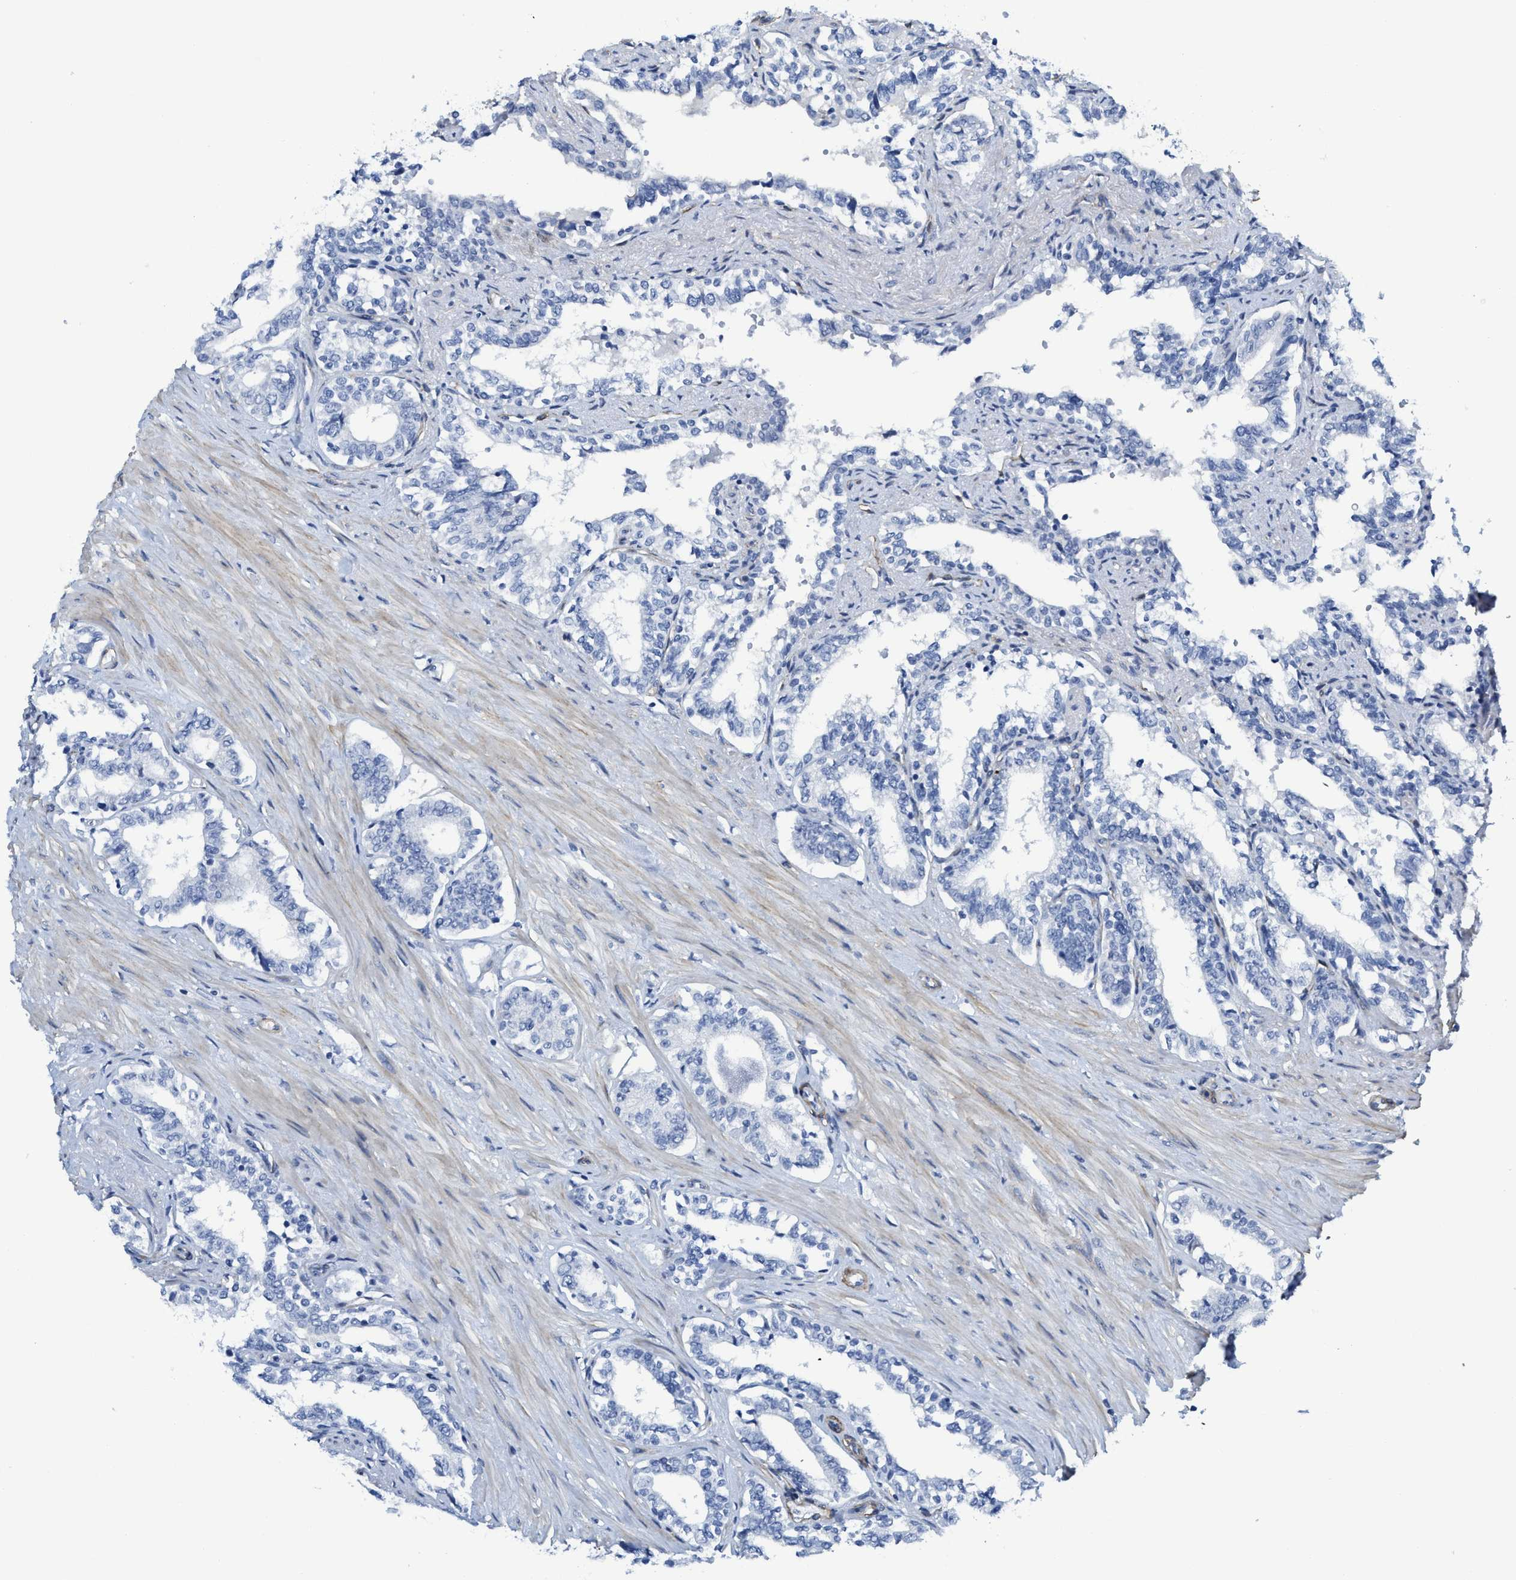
{"staining": {"intensity": "negative", "quantity": "none", "location": "none"}, "tissue": "seminal vesicle", "cell_type": "Glandular cells", "image_type": "normal", "snomed": [{"axis": "morphology", "description": "Normal tissue, NOS"}, {"axis": "morphology", "description": "Adenocarcinoma, High grade"}, {"axis": "topography", "description": "Prostate"}, {"axis": "topography", "description": "Seminal veicle"}], "caption": "Immunohistochemistry (IHC) of normal human seminal vesicle shows no expression in glandular cells.", "gene": "TUB", "patient": {"sex": "male", "age": 55}}